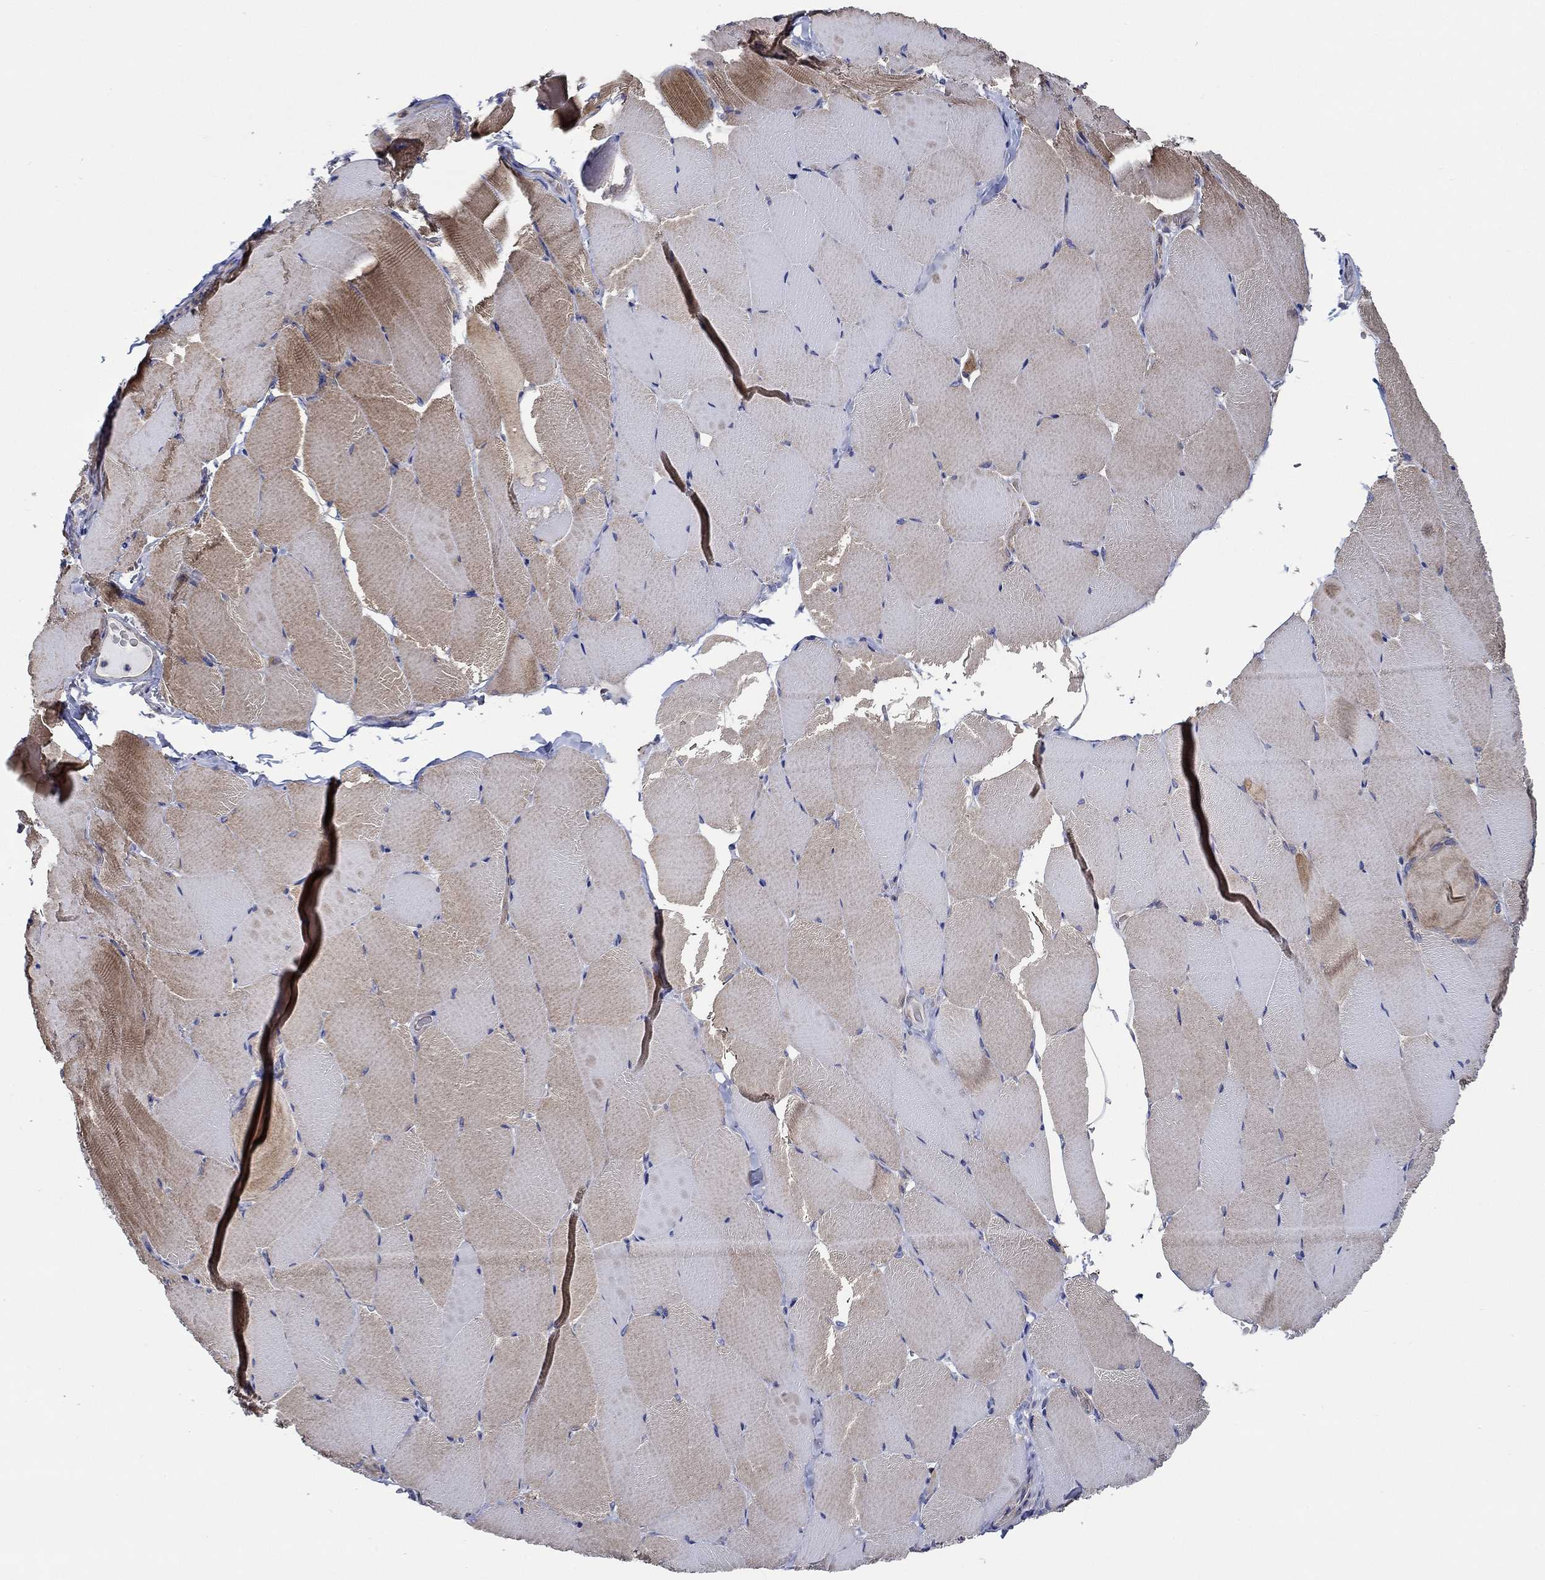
{"staining": {"intensity": "moderate", "quantity": "25%-75%", "location": "cytoplasmic/membranous"}, "tissue": "skeletal muscle", "cell_type": "Myocytes", "image_type": "normal", "snomed": [{"axis": "morphology", "description": "Normal tissue, NOS"}, {"axis": "topography", "description": "Skeletal muscle"}], "caption": "Myocytes show medium levels of moderate cytoplasmic/membranous staining in approximately 25%-75% of cells in unremarkable skeletal muscle.", "gene": "FMN1", "patient": {"sex": "female", "age": 37}}